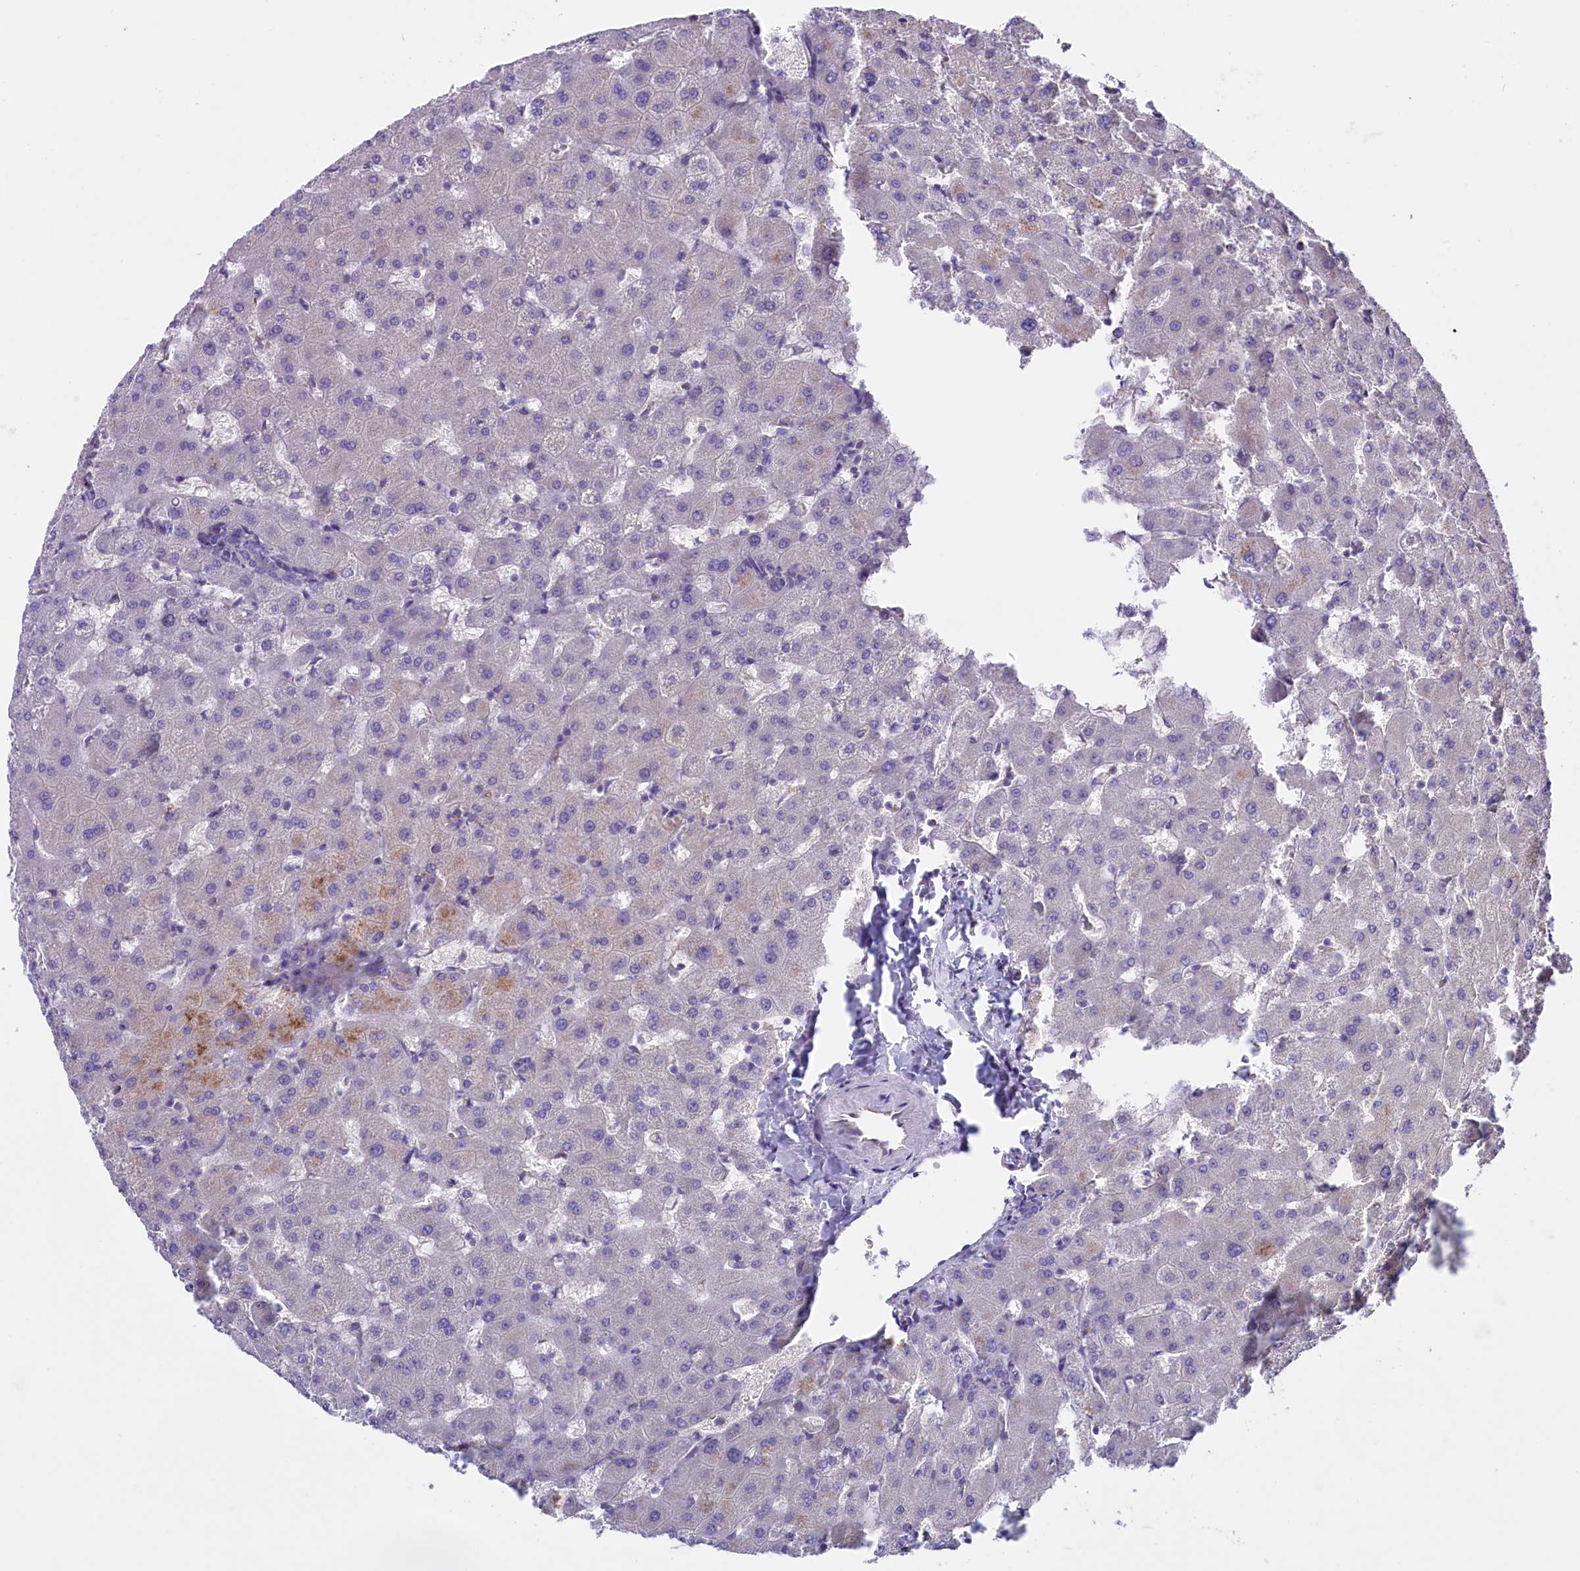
{"staining": {"intensity": "negative", "quantity": "none", "location": "none"}, "tissue": "liver", "cell_type": "Cholangiocytes", "image_type": "normal", "snomed": [{"axis": "morphology", "description": "Normal tissue, NOS"}, {"axis": "topography", "description": "Liver"}], "caption": "Immunohistochemistry (IHC) micrograph of benign liver: human liver stained with DAB demonstrates no significant protein positivity in cholangiocytes.", "gene": "GPR108", "patient": {"sex": "female", "age": 63}}